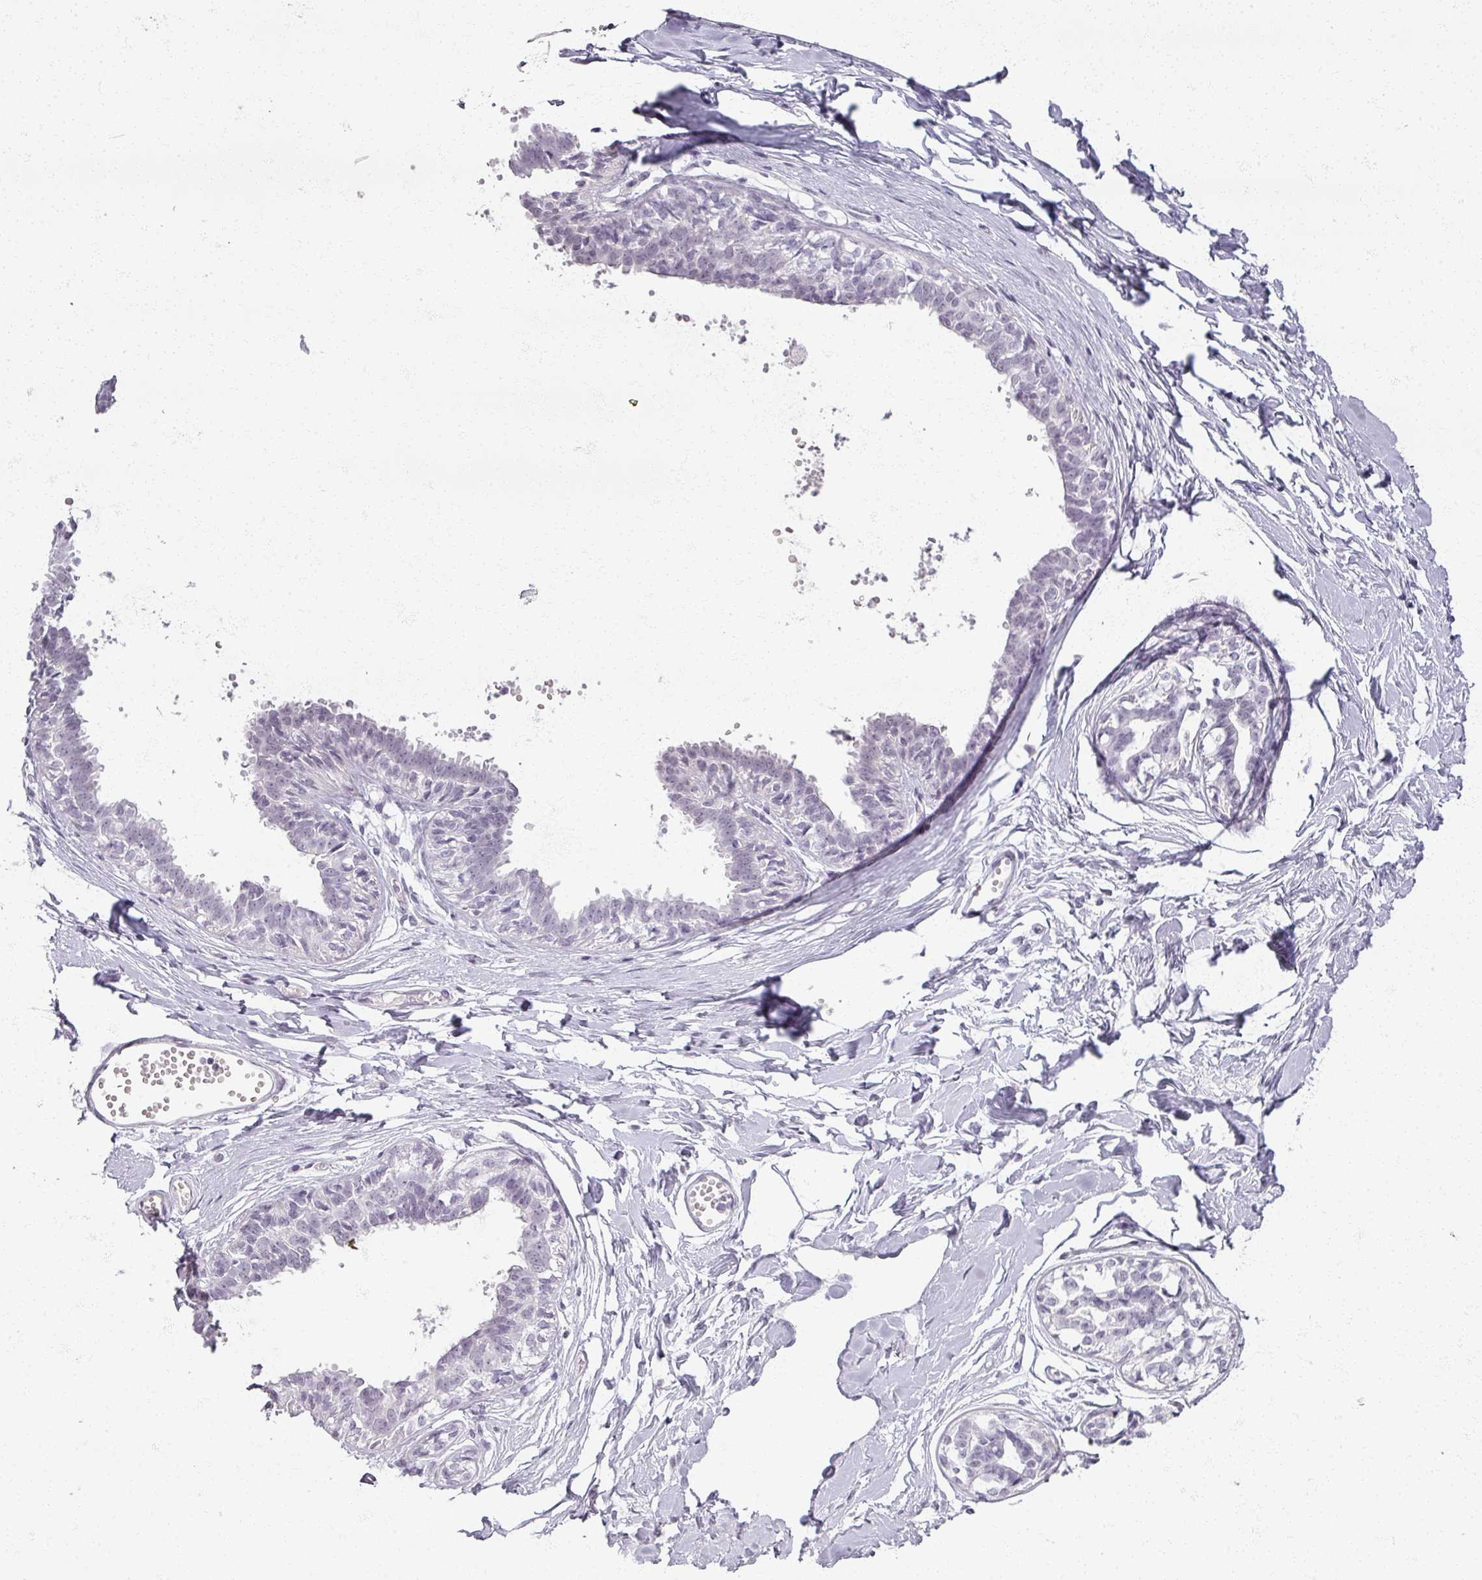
{"staining": {"intensity": "negative", "quantity": "none", "location": "none"}, "tissue": "breast", "cell_type": "Adipocytes", "image_type": "normal", "snomed": [{"axis": "morphology", "description": "Normal tissue, NOS"}, {"axis": "topography", "description": "Breast"}], "caption": "Histopathology image shows no significant protein expression in adipocytes of normal breast.", "gene": "RFPL2", "patient": {"sex": "female", "age": 27}}